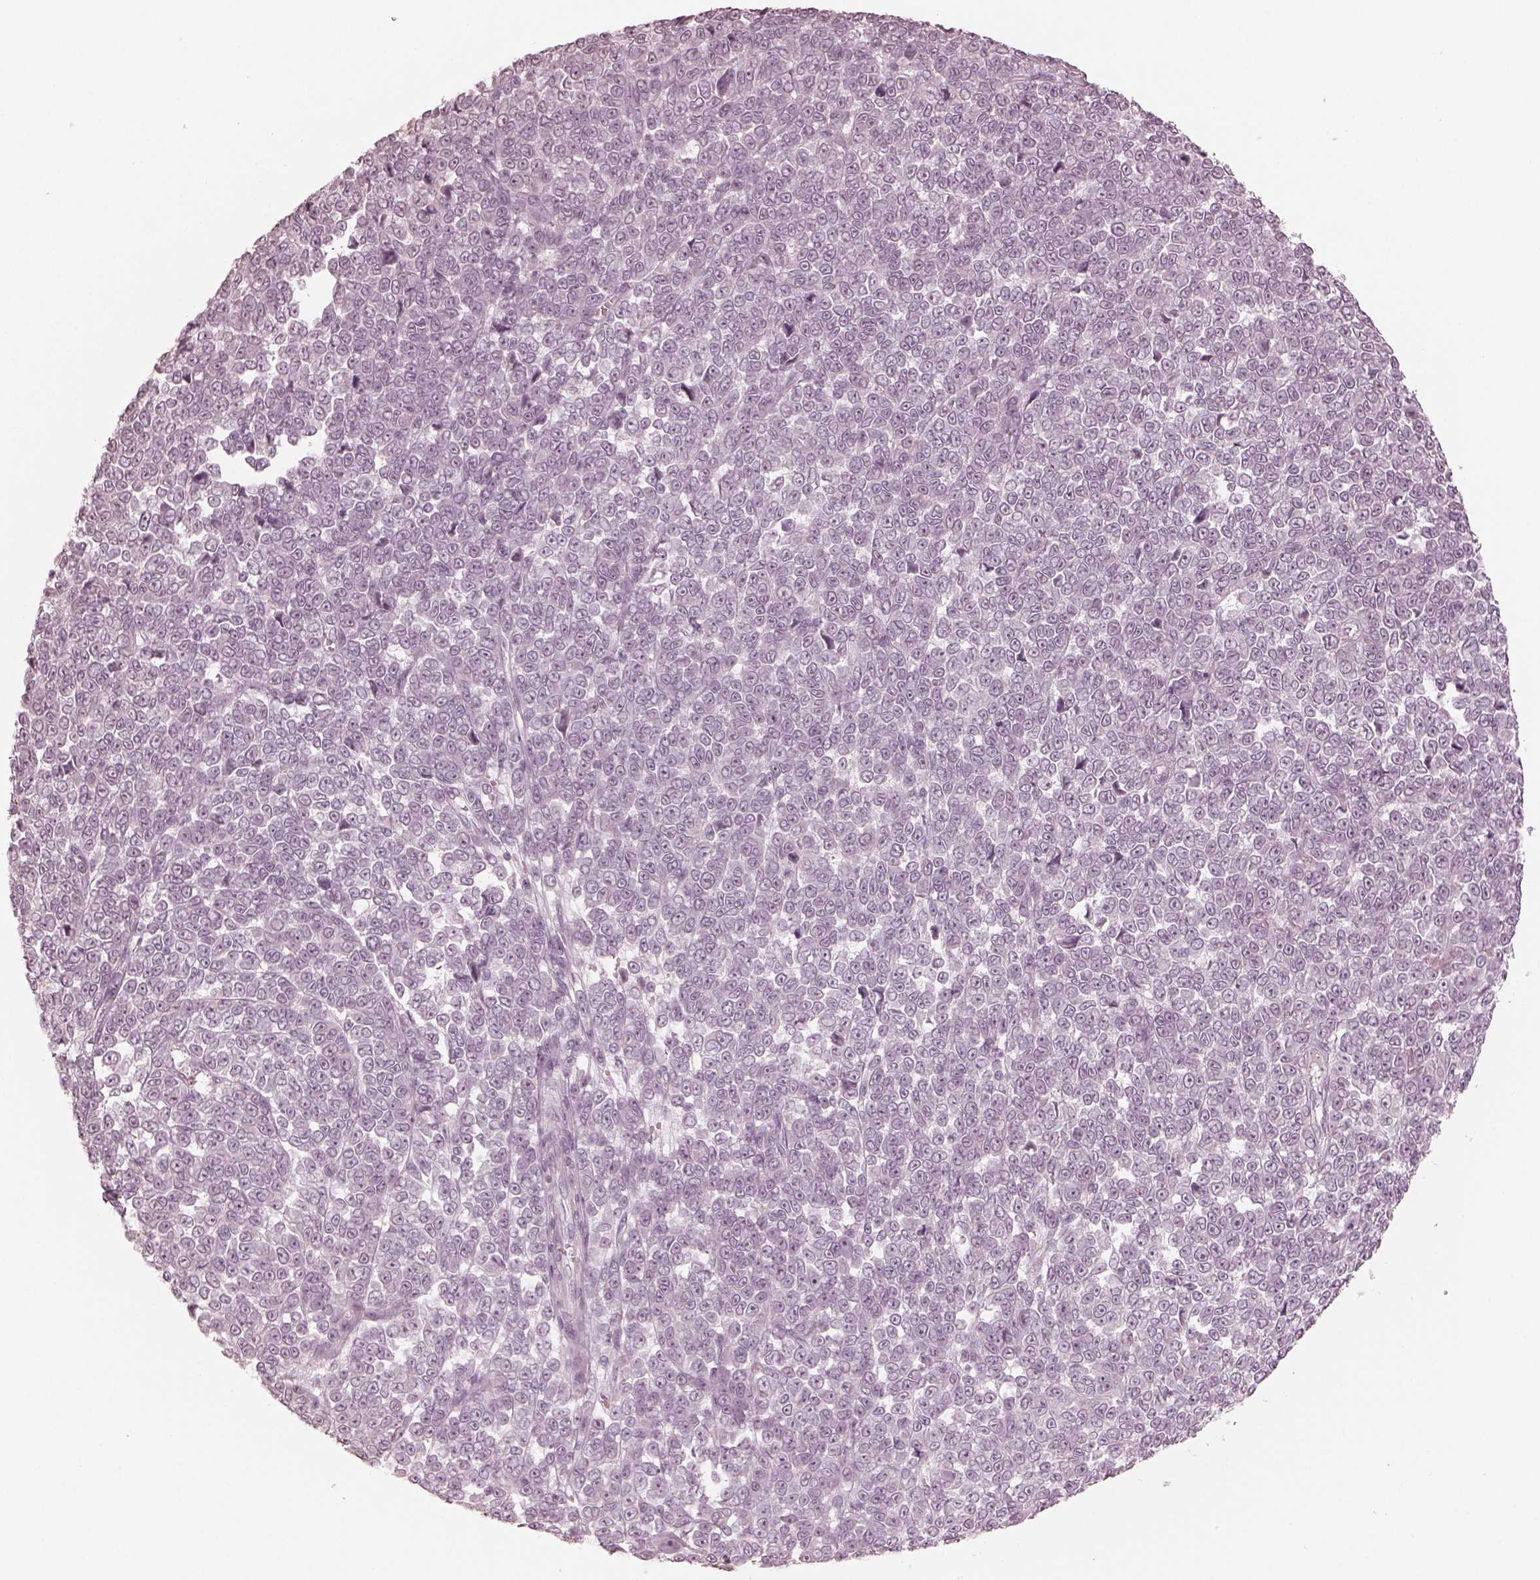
{"staining": {"intensity": "negative", "quantity": "none", "location": "none"}, "tissue": "melanoma", "cell_type": "Tumor cells", "image_type": "cancer", "snomed": [{"axis": "morphology", "description": "Malignant melanoma, NOS"}, {"axis": "topography", "description": "Skin"}], "caption": "Melanoma was stained to show a protein in brown. There is no significant positivity in tumor cells.", "gene": "CALR3", "patient": {"sex": "female", "age": 95}}